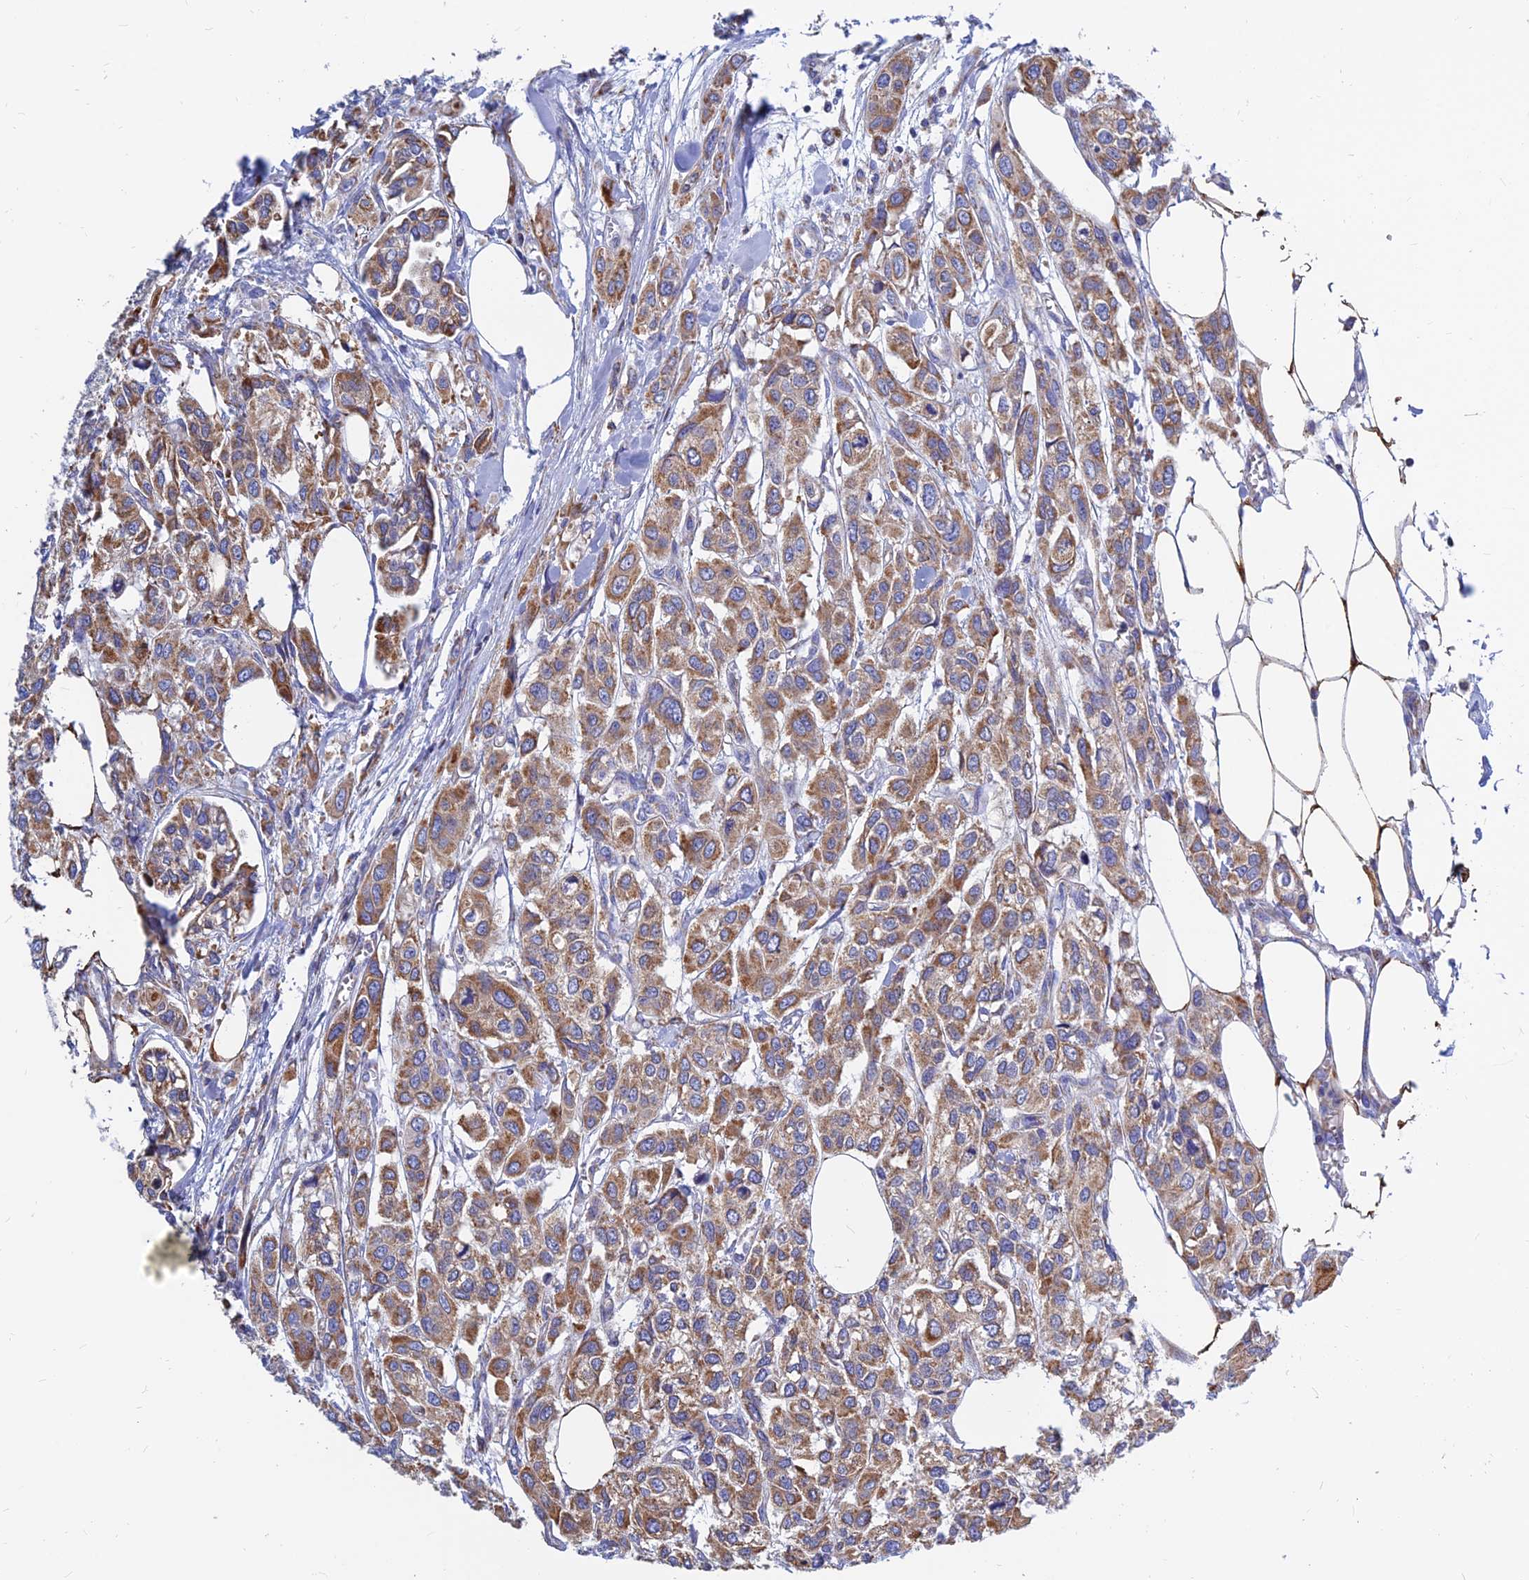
{"staining": {"intensity": "moderate", "quantity": ">75%", "location": "cytoplasmic/membranous"}, "tissue": "urothelial cancer", "cell_type": "Tumor cells", "image_type": "cancer", "snomed": [{"axis": "morphology", "description": "Urothelial carcinoma, High grade"}, {"axis": "topography", "description": "Urinary bladder"}], "caption": "Immunohistochemistry micrograph of neoplastic tissue: human urothelial cancer stained using immunohistochemistry reveals medium levels of moderate protein expression localized specifically in the cytoplasmic/membranous of tumor cells, appearing as a cytoplasmic/membranous brown color.", "gene": "MGST1", "patient": {"sex": "male", "age": 67}}